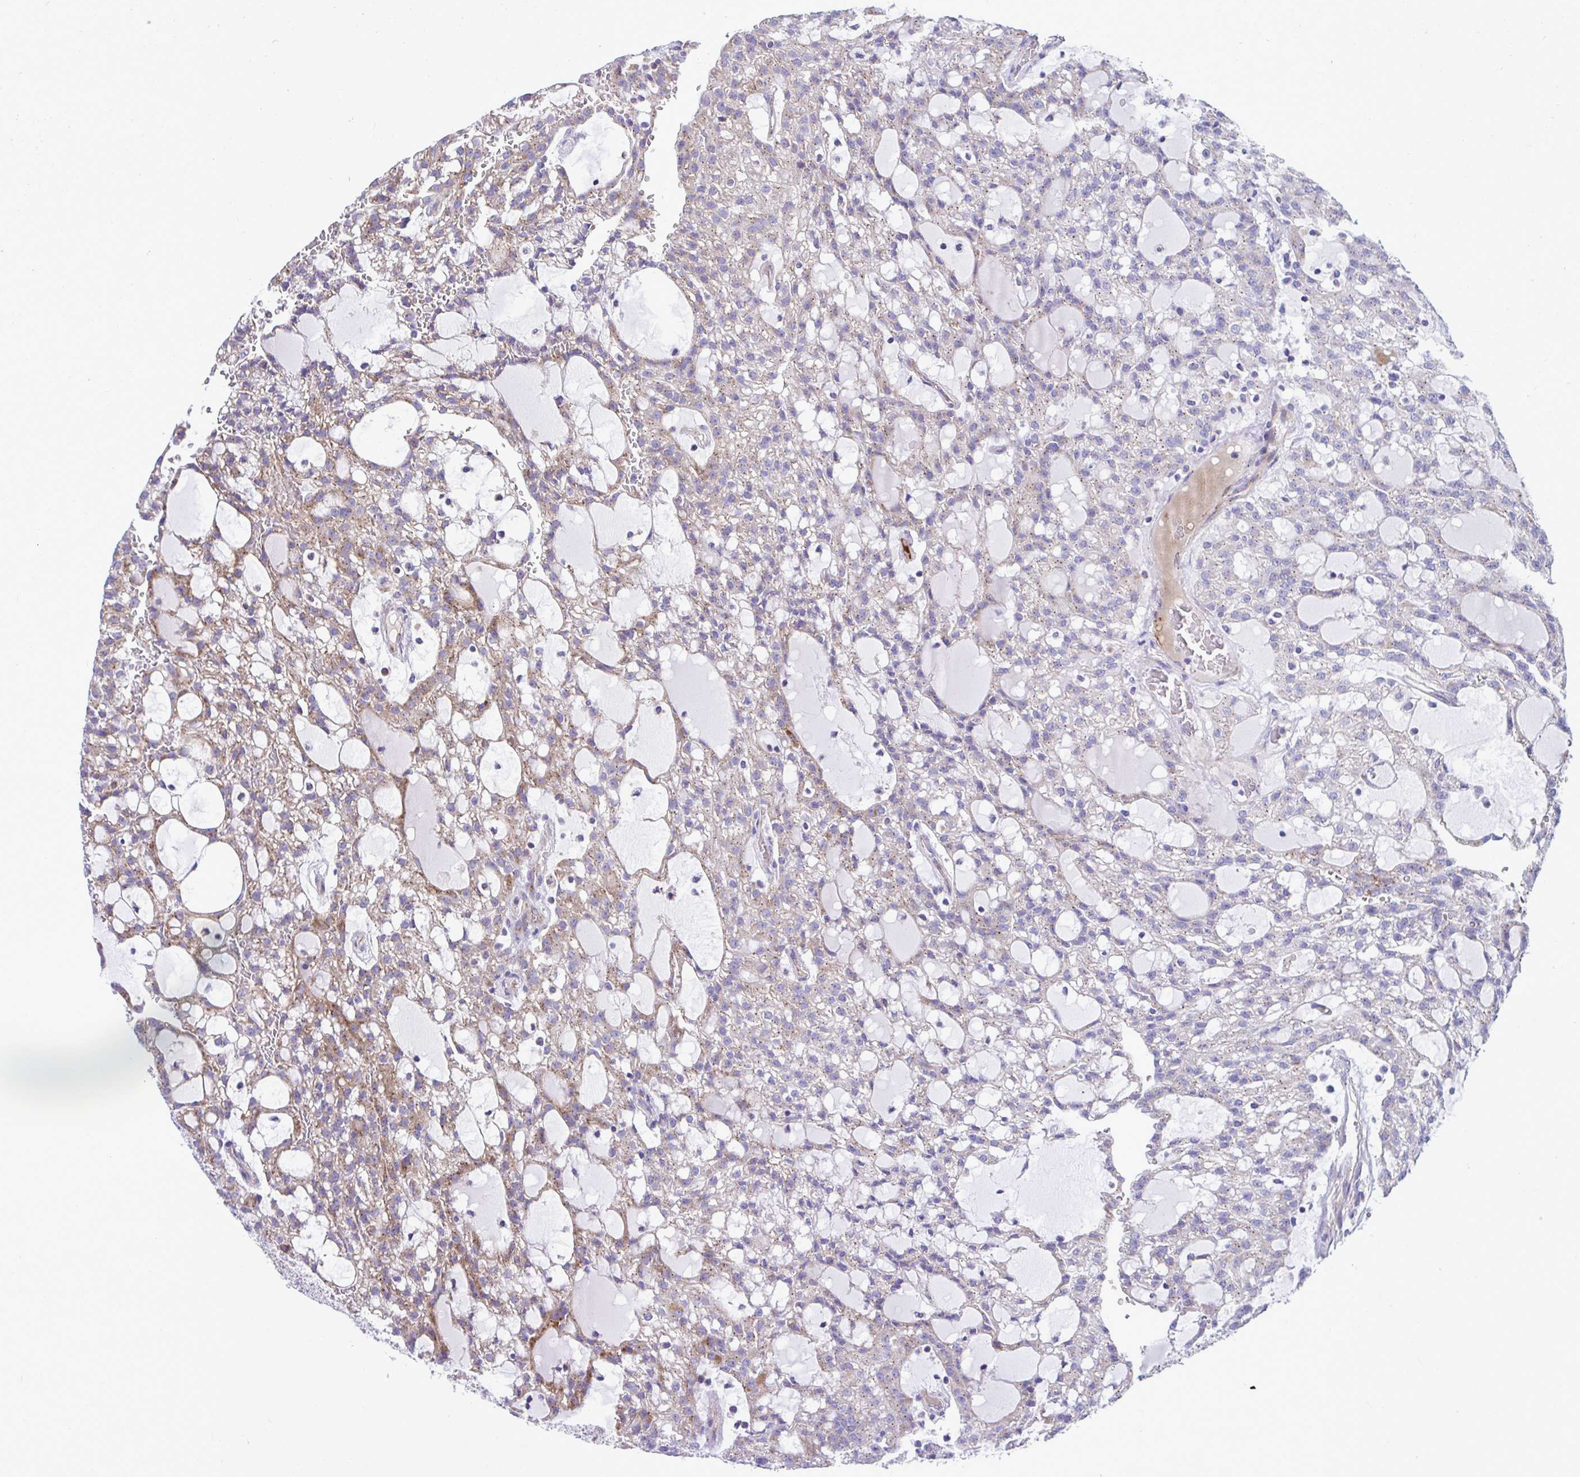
{"staining": {"intensity": "moderate", "quantity": "<25%", "location": "cytoplasmic/membranous"}, "tissue": "renal cancer", "cell_type": "Tumor cells", "image_type": "cancer", "snomed": [{"axis": "morphology", "description": "Adenocarcinoma, NOS"}, {"axis": "topography", "description": "Kidney"}], "caption": "IHC of renal cancer reveals low levels of moderate cytoplasmic/membranous staining in approximately <25% of tumor cells.", "gene": "MRPS16", "patient": {"sex": "male", "age": 63}}